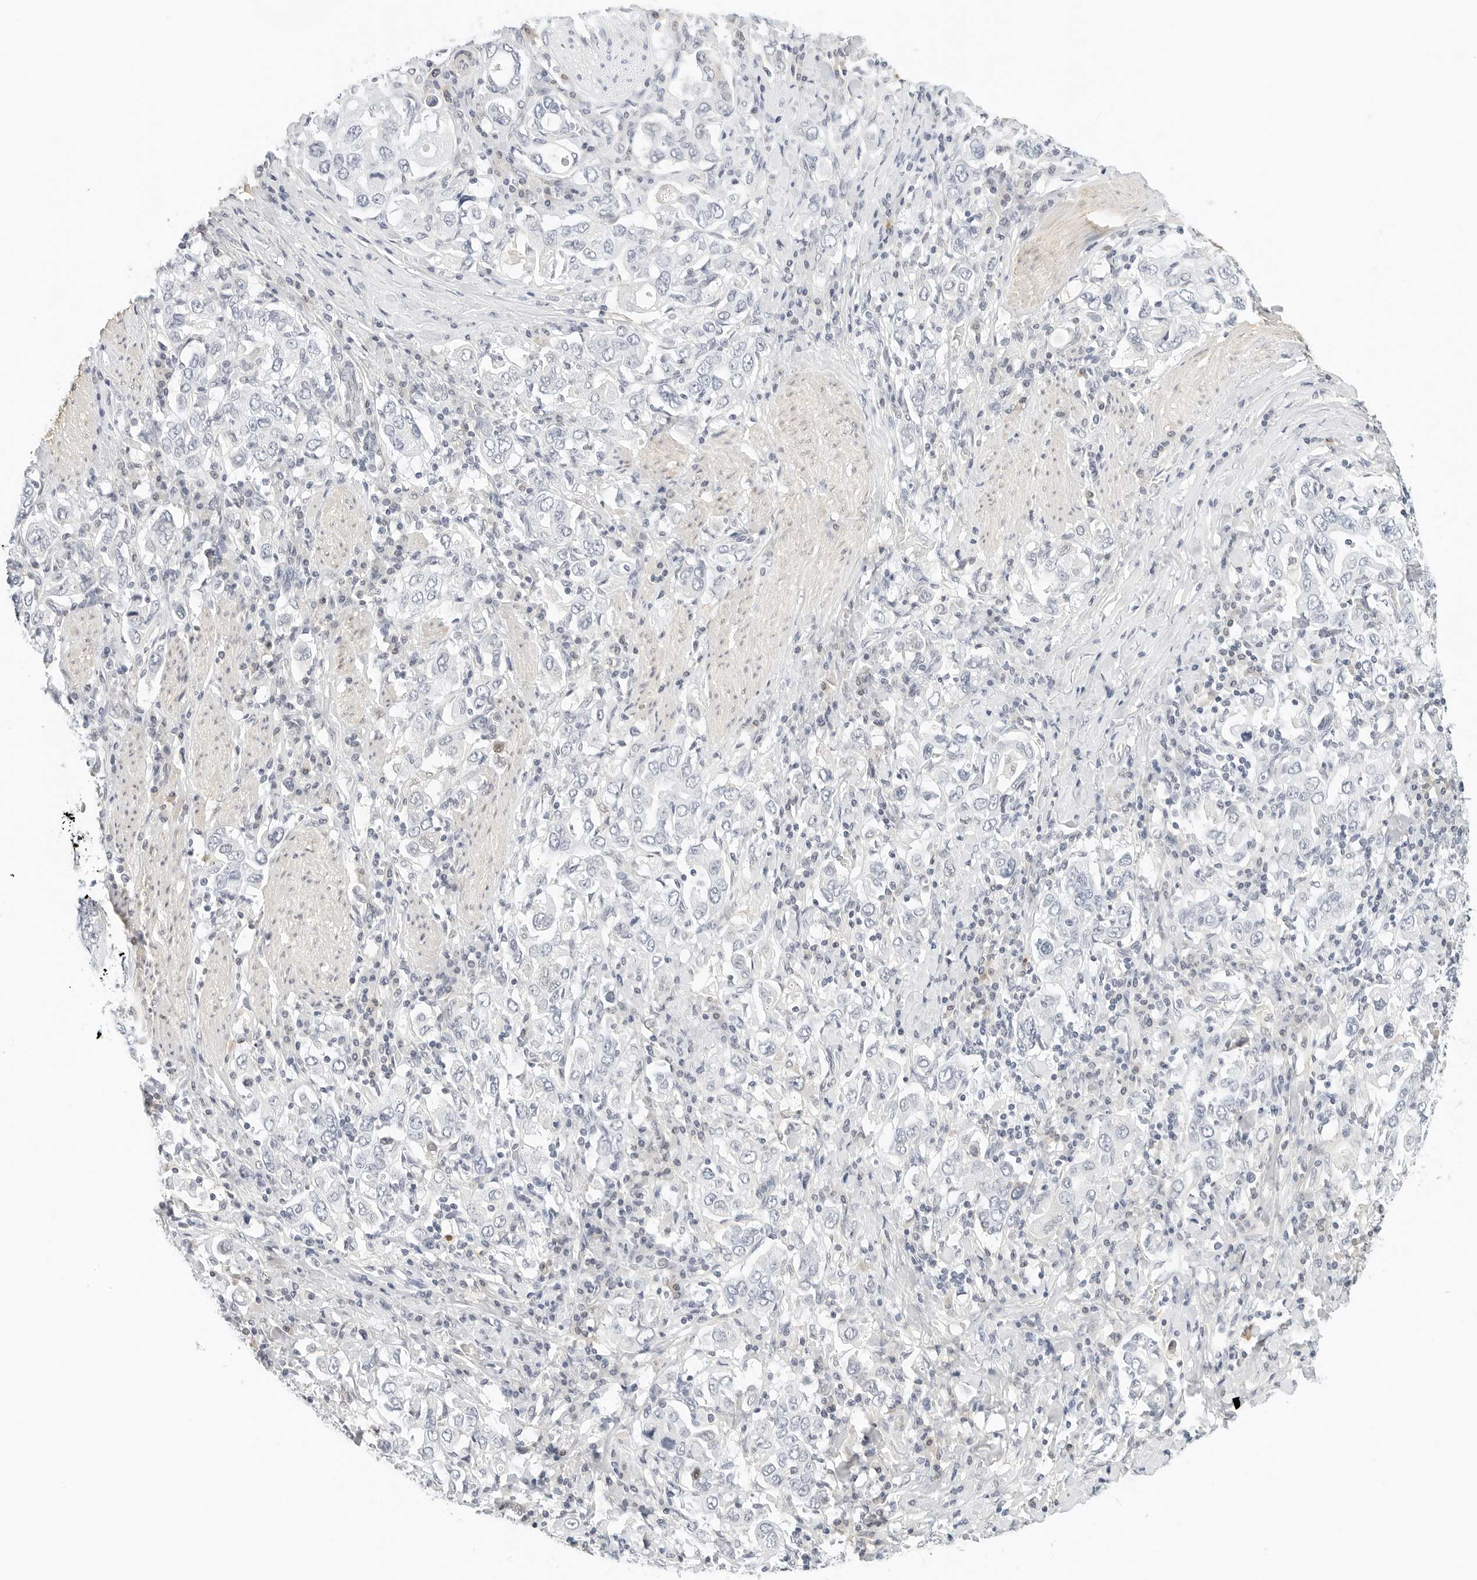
{"staining": {"intensity": "negative", "quantity": "none", "location": "none"}, "tissue": "stomach cancer", "cell_type": "Tumor cells", "image_type": "cancer", "snomed": [{"axis": "morphology", "description": "Adenocarcinoma, NOS"}, {"axis": "topography", "description": "Stomach, upper"}], "caption": "This image is of stomach cancer (adenocarcinoma) stained with IHC to label a protein in brown with the nuclei are counter-stained blue. There is no expression in tumor cells.", "gene": "PKDCC", "patient": {"sex": "male", "age": 62}}